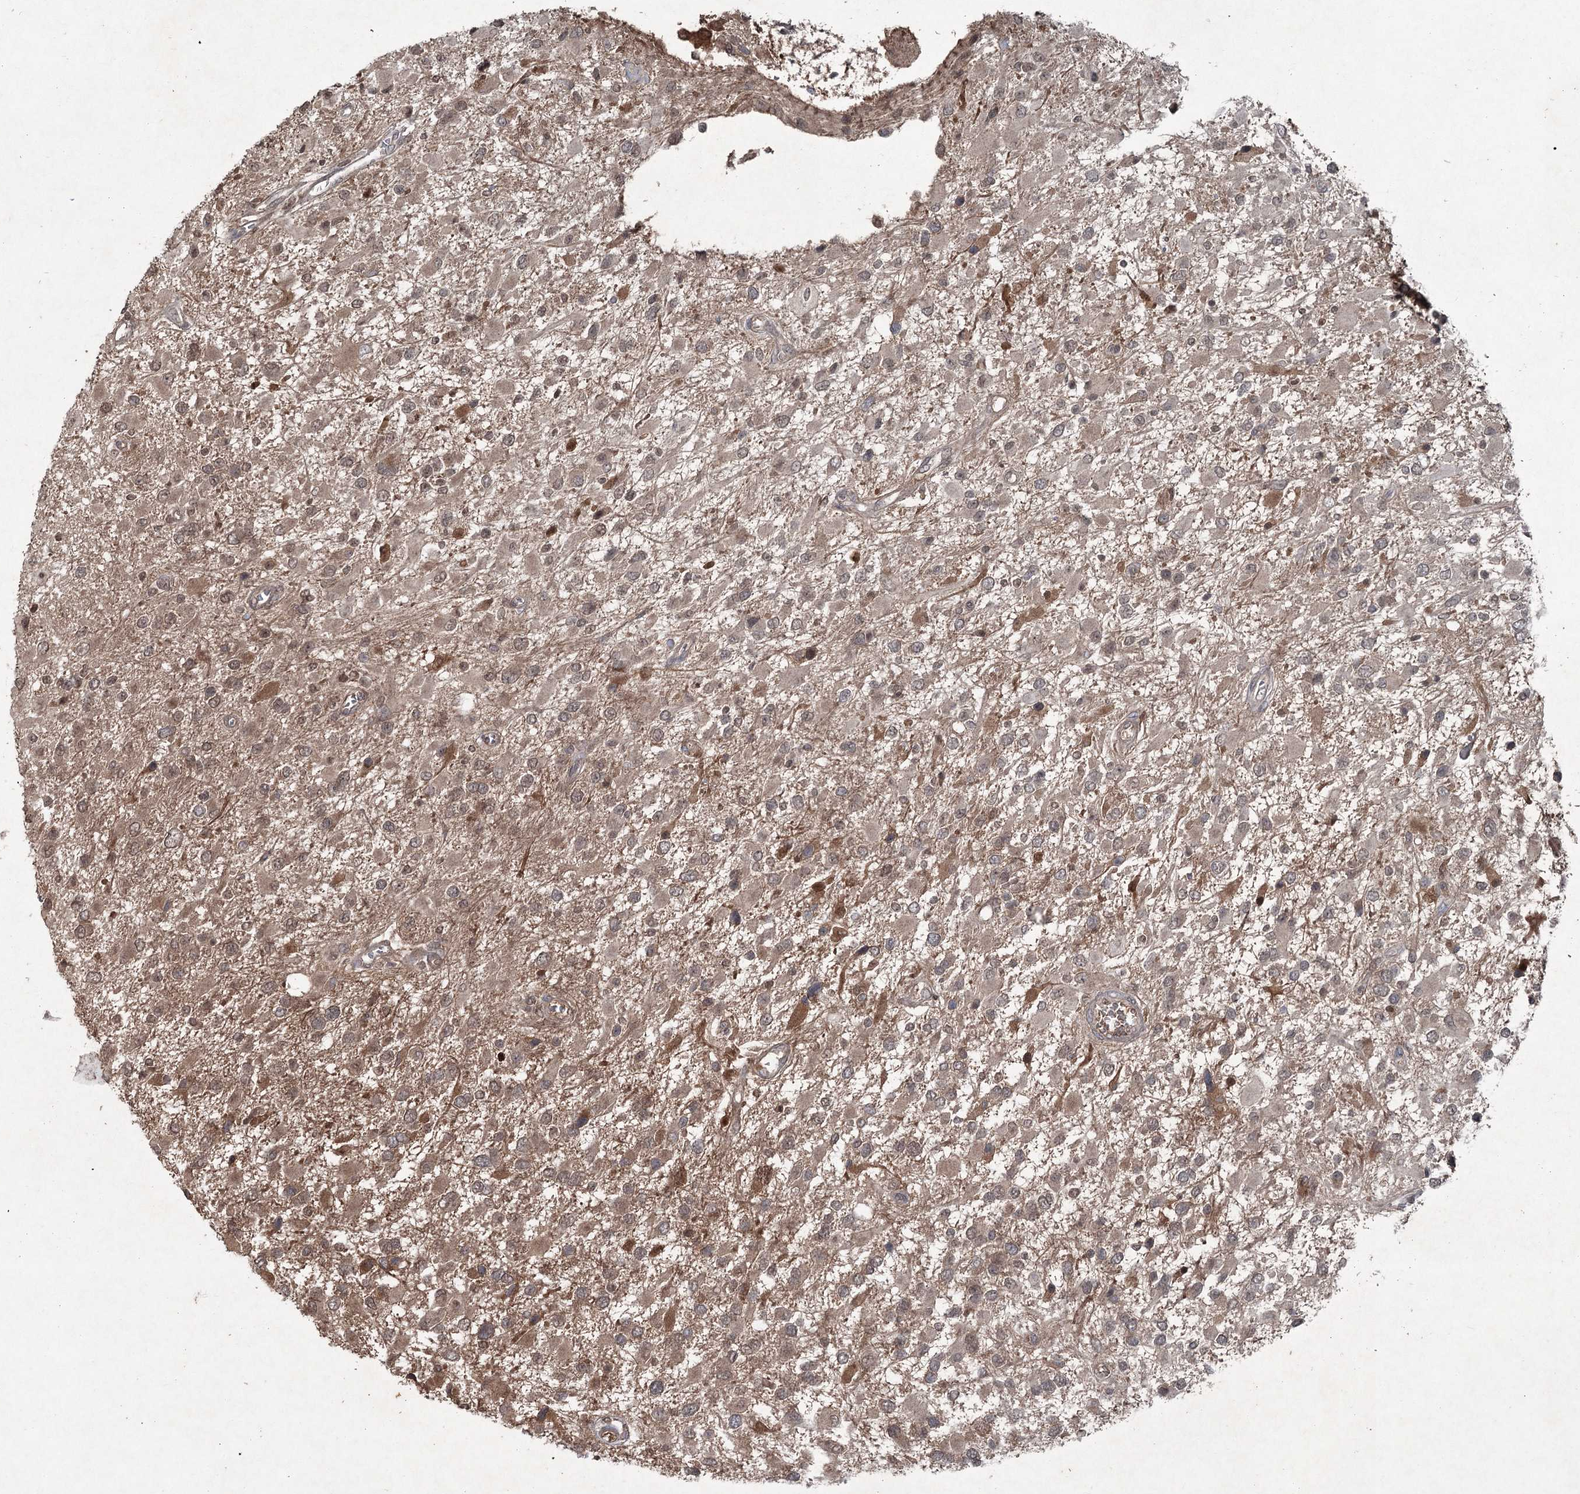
{"staining": {"intensity": "moderate", "quantity": ">75%", "location": "cytoplasmic/membranous,nuclear"}, "tissue": "glioma", "cell_type": "Tumor cells", "image_type": "cancer", "snomed": [{"axis": "morphology", "description": "Glioma, malignant, High grade"}, {"axis": "topography", "description": "Brain"}], "caption": "Glioma was stained to show a protein in brown. There is medium levels of moderate cytoplasmic/membranous and nuclear positivity in about >75% of tumor cells.", "gene": "PGLYRP2", "patient": {"sex": "male", "age": 53}}